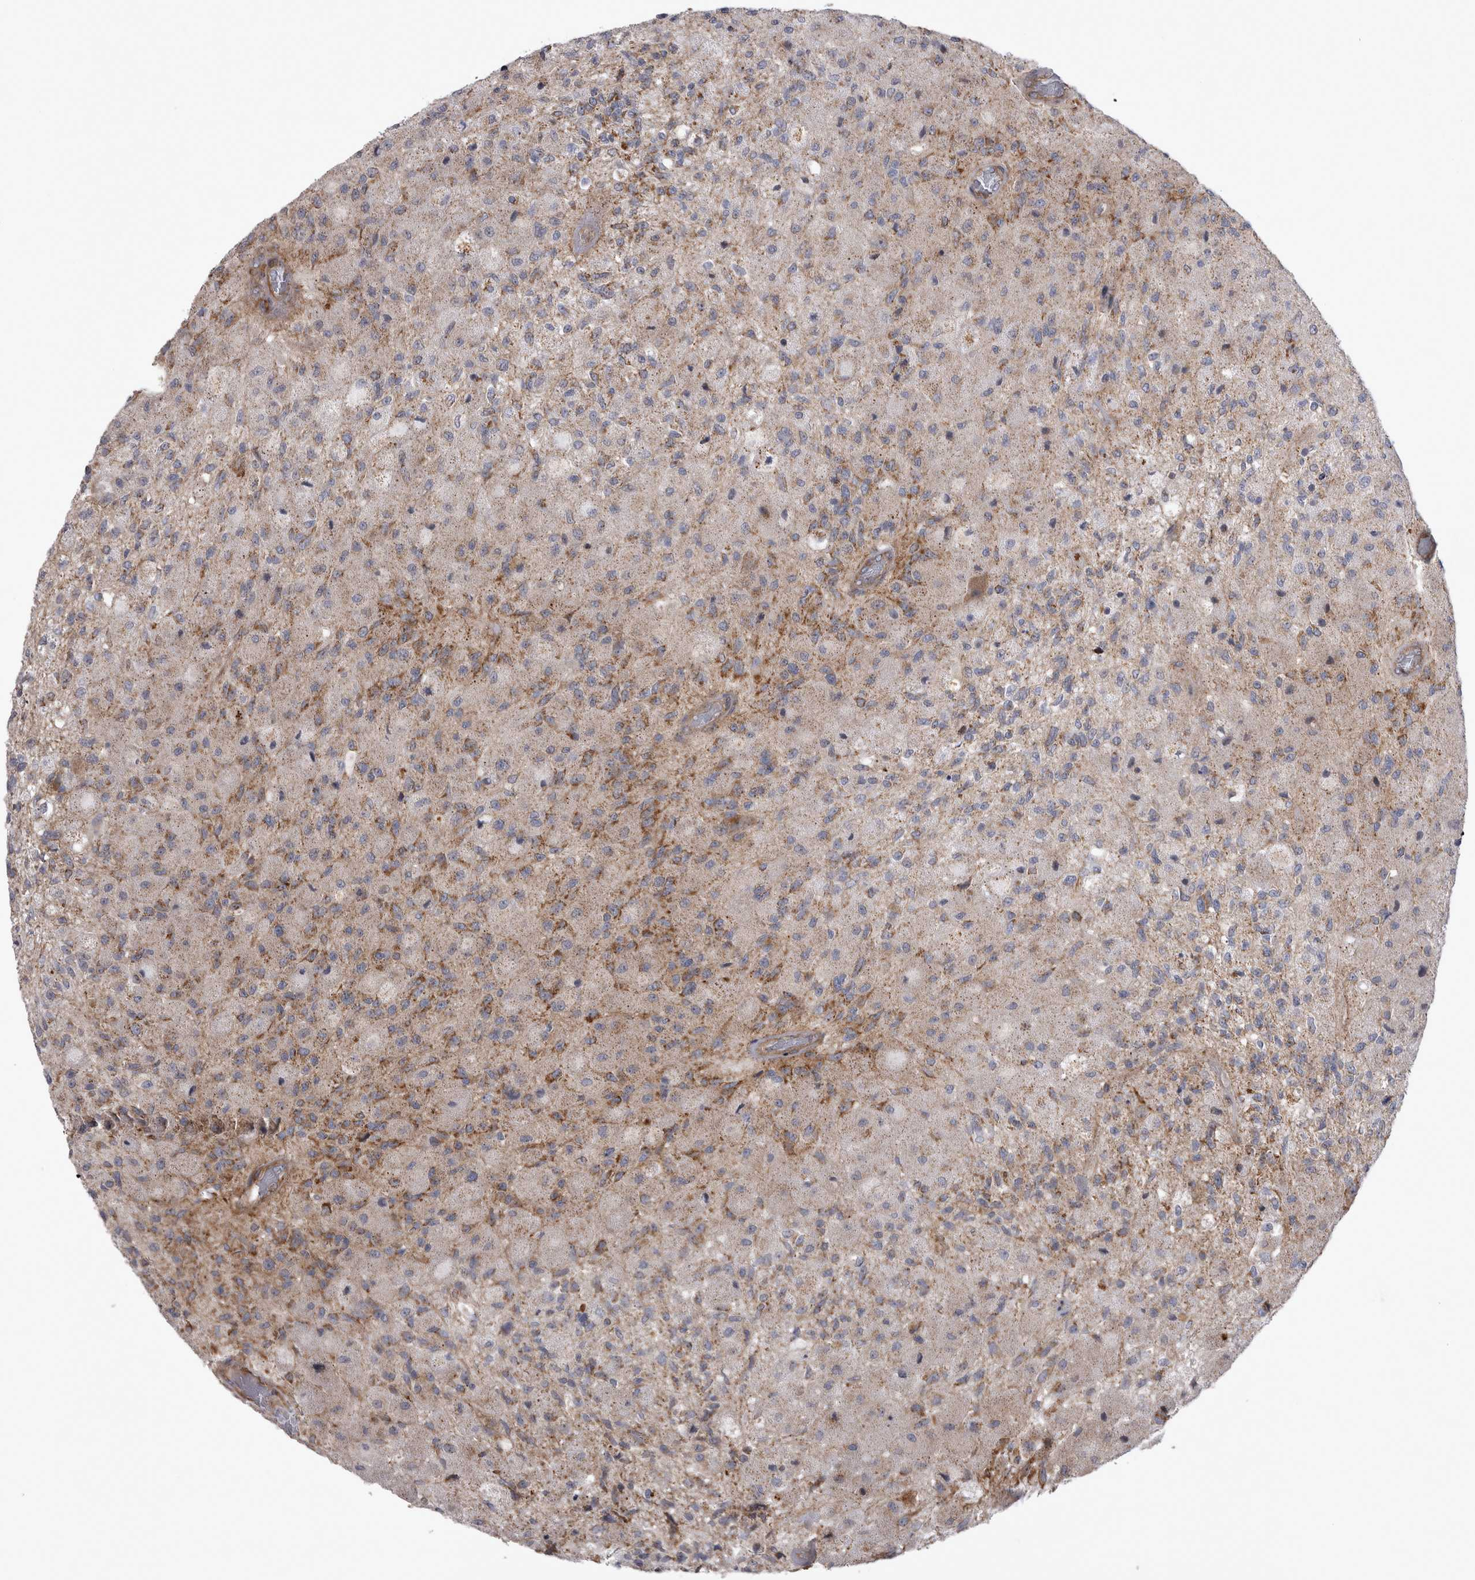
{"staining": {"intensity": "moderate", "quantity": "<25%", "location": "cytoplasmic/membranous"}, "tissue": "glioma", "cell_type": "Tumor cells", "image_type": "cancer", "snomed": [{"axis": "morphology", "description": "Normal tissue, NOS"}, {"axis": "morphology", "description": "Glioma, malignant, High grade"}, {"axis": "topography", "description": "Cerebral cortex"}], "caption": "Tumor cells demonstrate low levels of moderate cytoplasmic/membranous positivity in about <25% of cells in human malignant glioma (high-grade).", "gene": "TSPOAP1", "patient": {"sex": "male", "age": 77}}